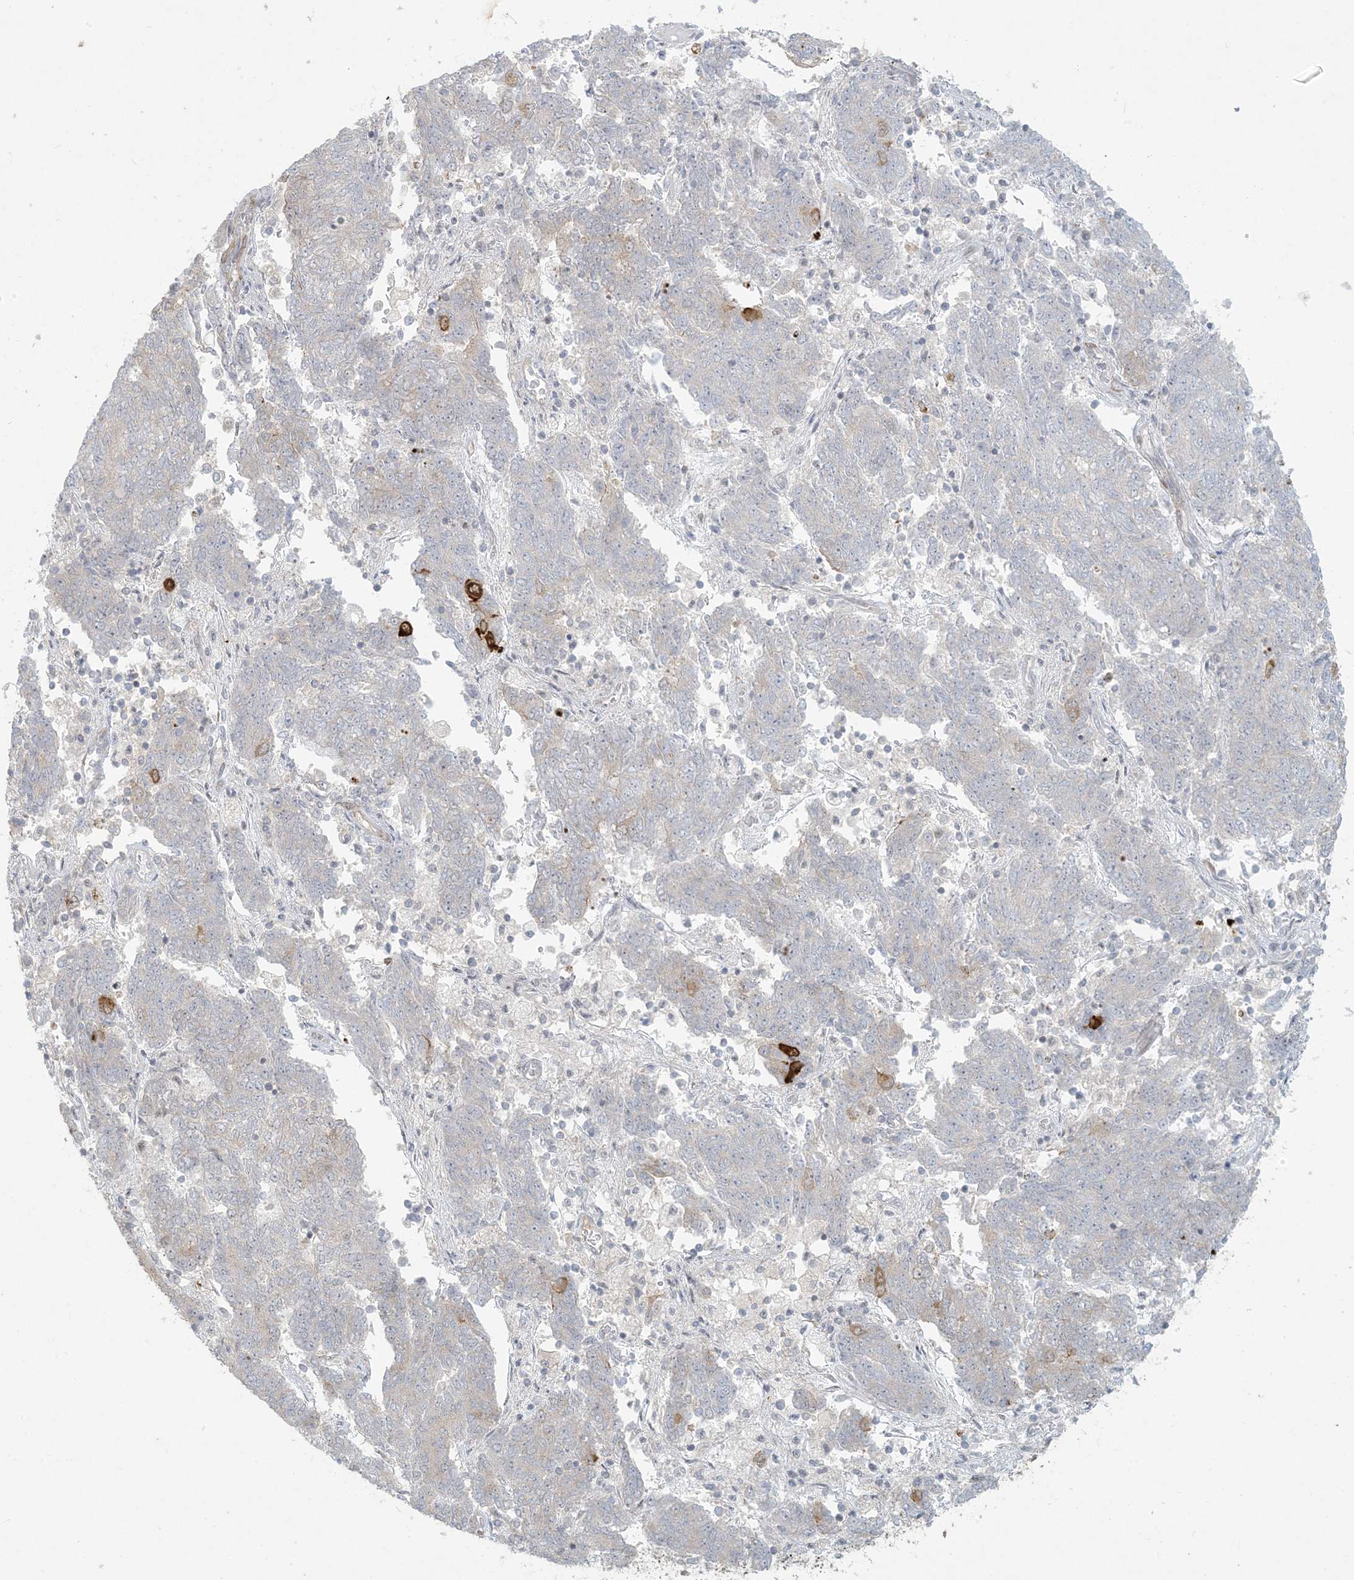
{"staining": {"intensity": "moderate", "quantity": "<25%", "location": "cytoplasmic/membranous"}, "tissue": "endometrial cancer", "cell_type": "Tumor cells", "image_type": "cancer", "snomed": [{"axis": "morphology", "description": "Adenocarcinoma, NOS"}, {"axis": "topography", "description": "Endometrium"}], "caption": "Protein staining of adenocarcinoma (endometrial) tissue demonstrates moderate cytoplasmic/membranous staining in approximately <25% of tumor cells. (DAB IHC with brightfield microscopy, high magnification).", "gene": "BCORL1", "patient": {"sex": "female", "age": 80}}